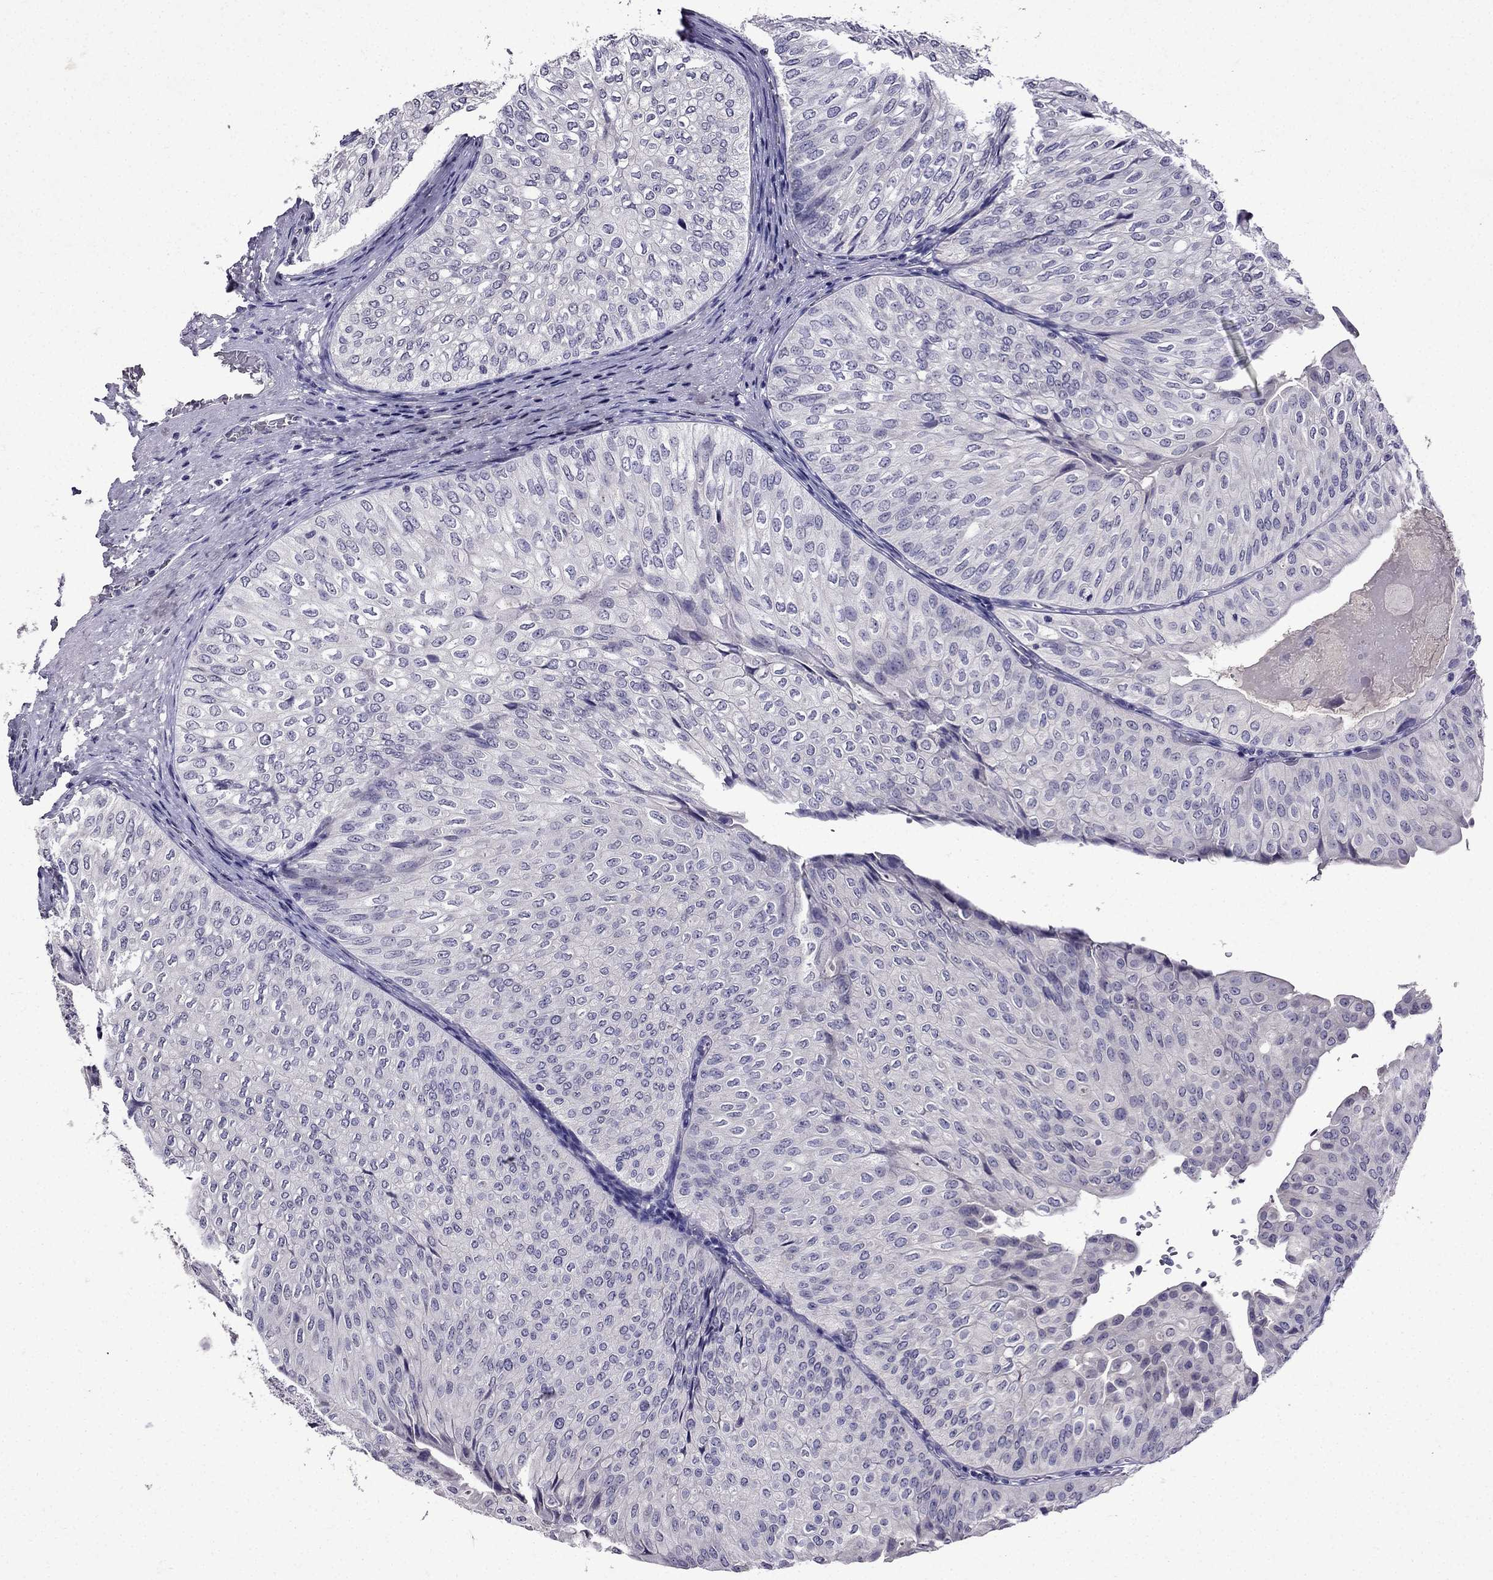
{"staining": {"intensity": "negative", "quantity": "none", "location": "none"}, "tissue": "urothelial cancer", "cell_type": "Tumor cells", "image_type": "cancer", "snomed": [{"axis": "morphology", "description": "Urothelial carcinoma, NOS"}, {"axis": "topography", "description": "Urinary bladder"}], "caption": "IHC photomicrograph of transitional cell carcinoma stained for a protein (brown), which demonstrates no positivity in tumor cells. (Immunohistochemistry, brightfield microscopy, high magnification).", "gene": "DNAH17", "patient": {"sex": "male", "age": 62}}